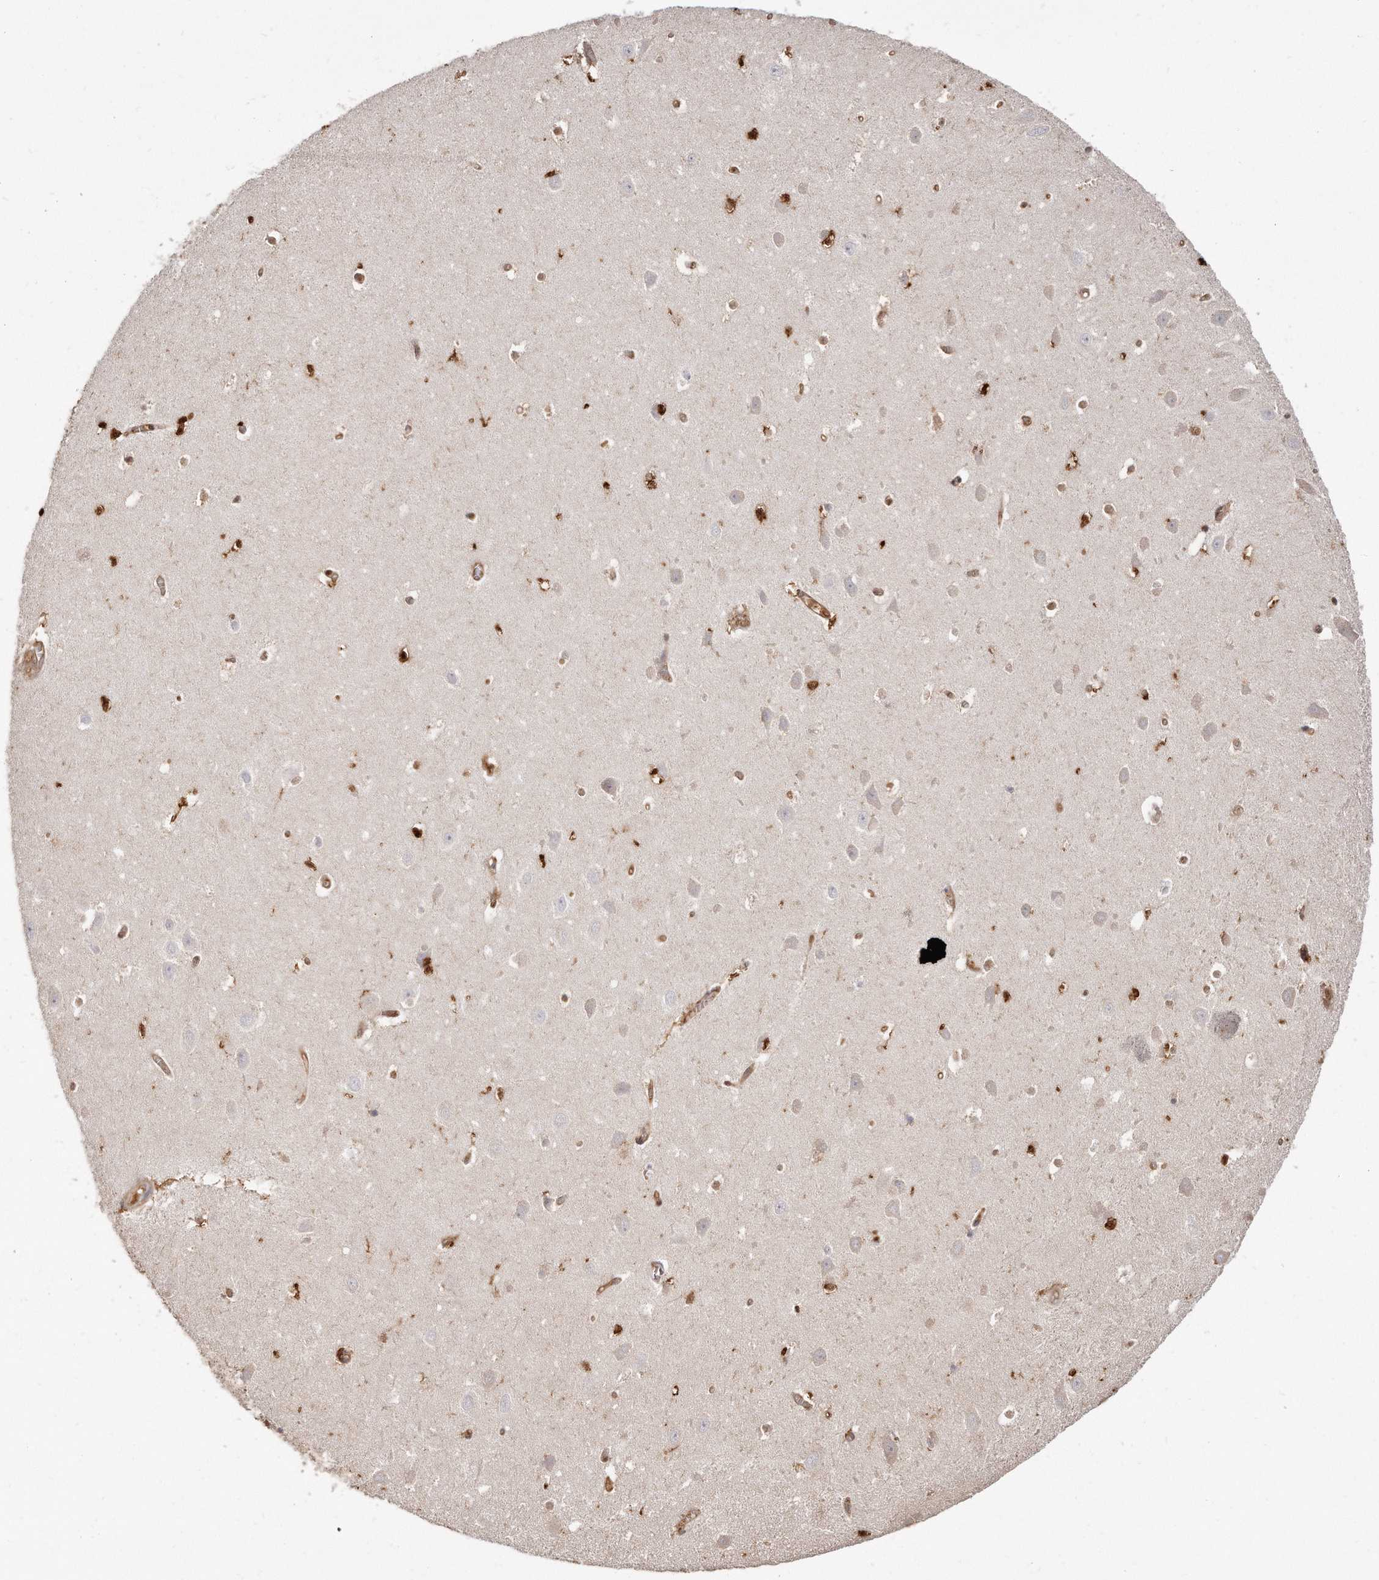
{"staining": {"intensity": "negative", "quantity": "none", "location": "none"}, "tissue": "hippocampus", "cell_type": "Glial cells", "image_type": "normal", "snomed": [{"axis": "morphology", "description": "Normal tissue, NOS"}, {"axis": "topography", "description": "Hippocampus"}], "caption": "A high-resolution photomicrograph shows IHC staining of unremarkable hippocampus, which displays no significant staining in glial cells.", "gene": "CAP1", "patient": {"sex": "female", "age": 64}}